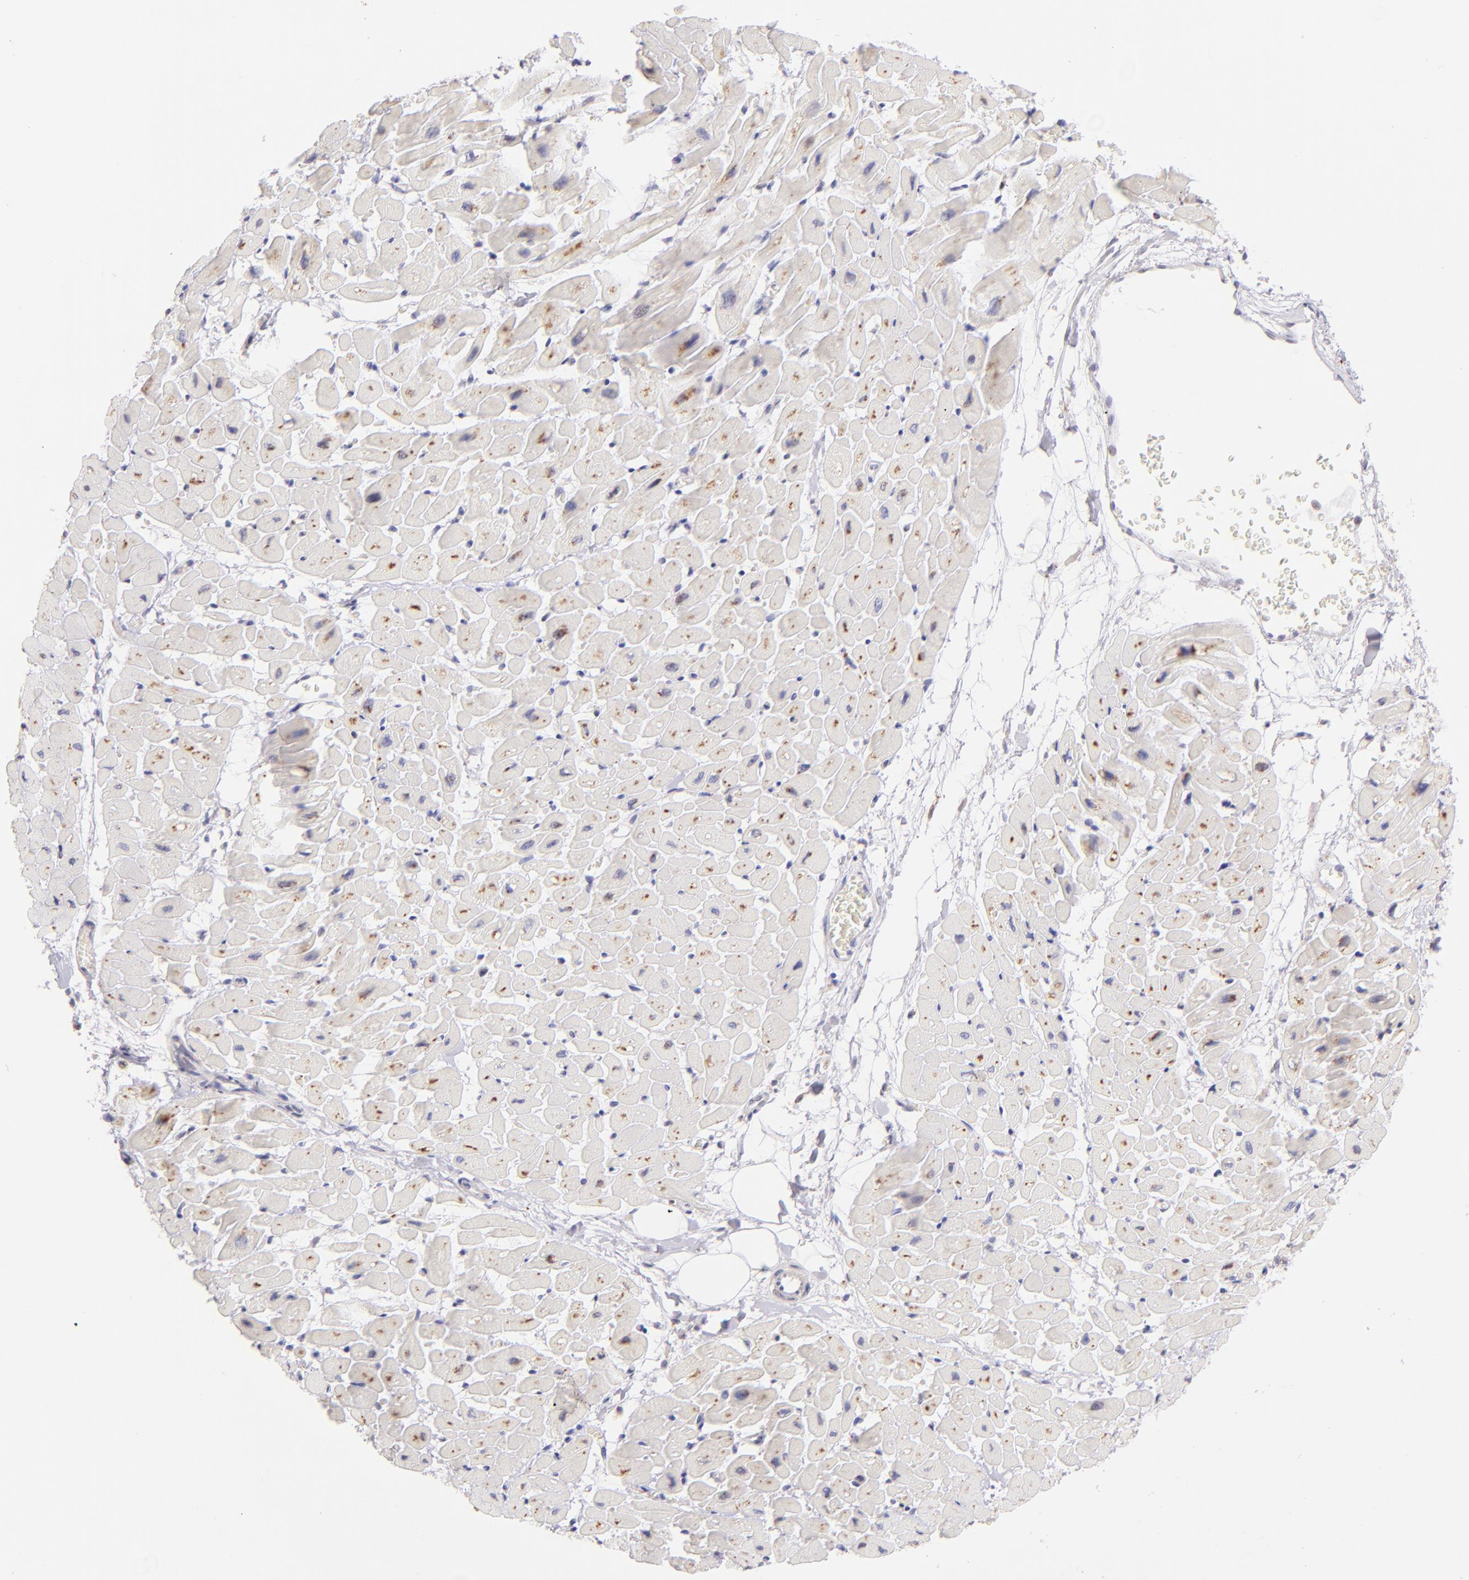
{"staining": {"intensity": "moderate", "quantity": "25%-75%", "location": "cytoplasmic/membranous"}, "tissue": "heart muscle", "cell_type": "Cardiomyocytes", "image_type": "normal", "snomed": [{"axis": "morphology", "description": "Normal tissue, NOS"}, {"axis": "topography", "description": "Heart"}], "caption": "The histopathology image exhibits a brown stain indicating the presence of a protein in the cytoplasmic/membranous of cardiomyocytes in heart muscle. The protein of interest is shown in brown color, while the nuclei are stained blue.", "gene": "ZAP70", "patient": {"sex": "male", "age": 45}}